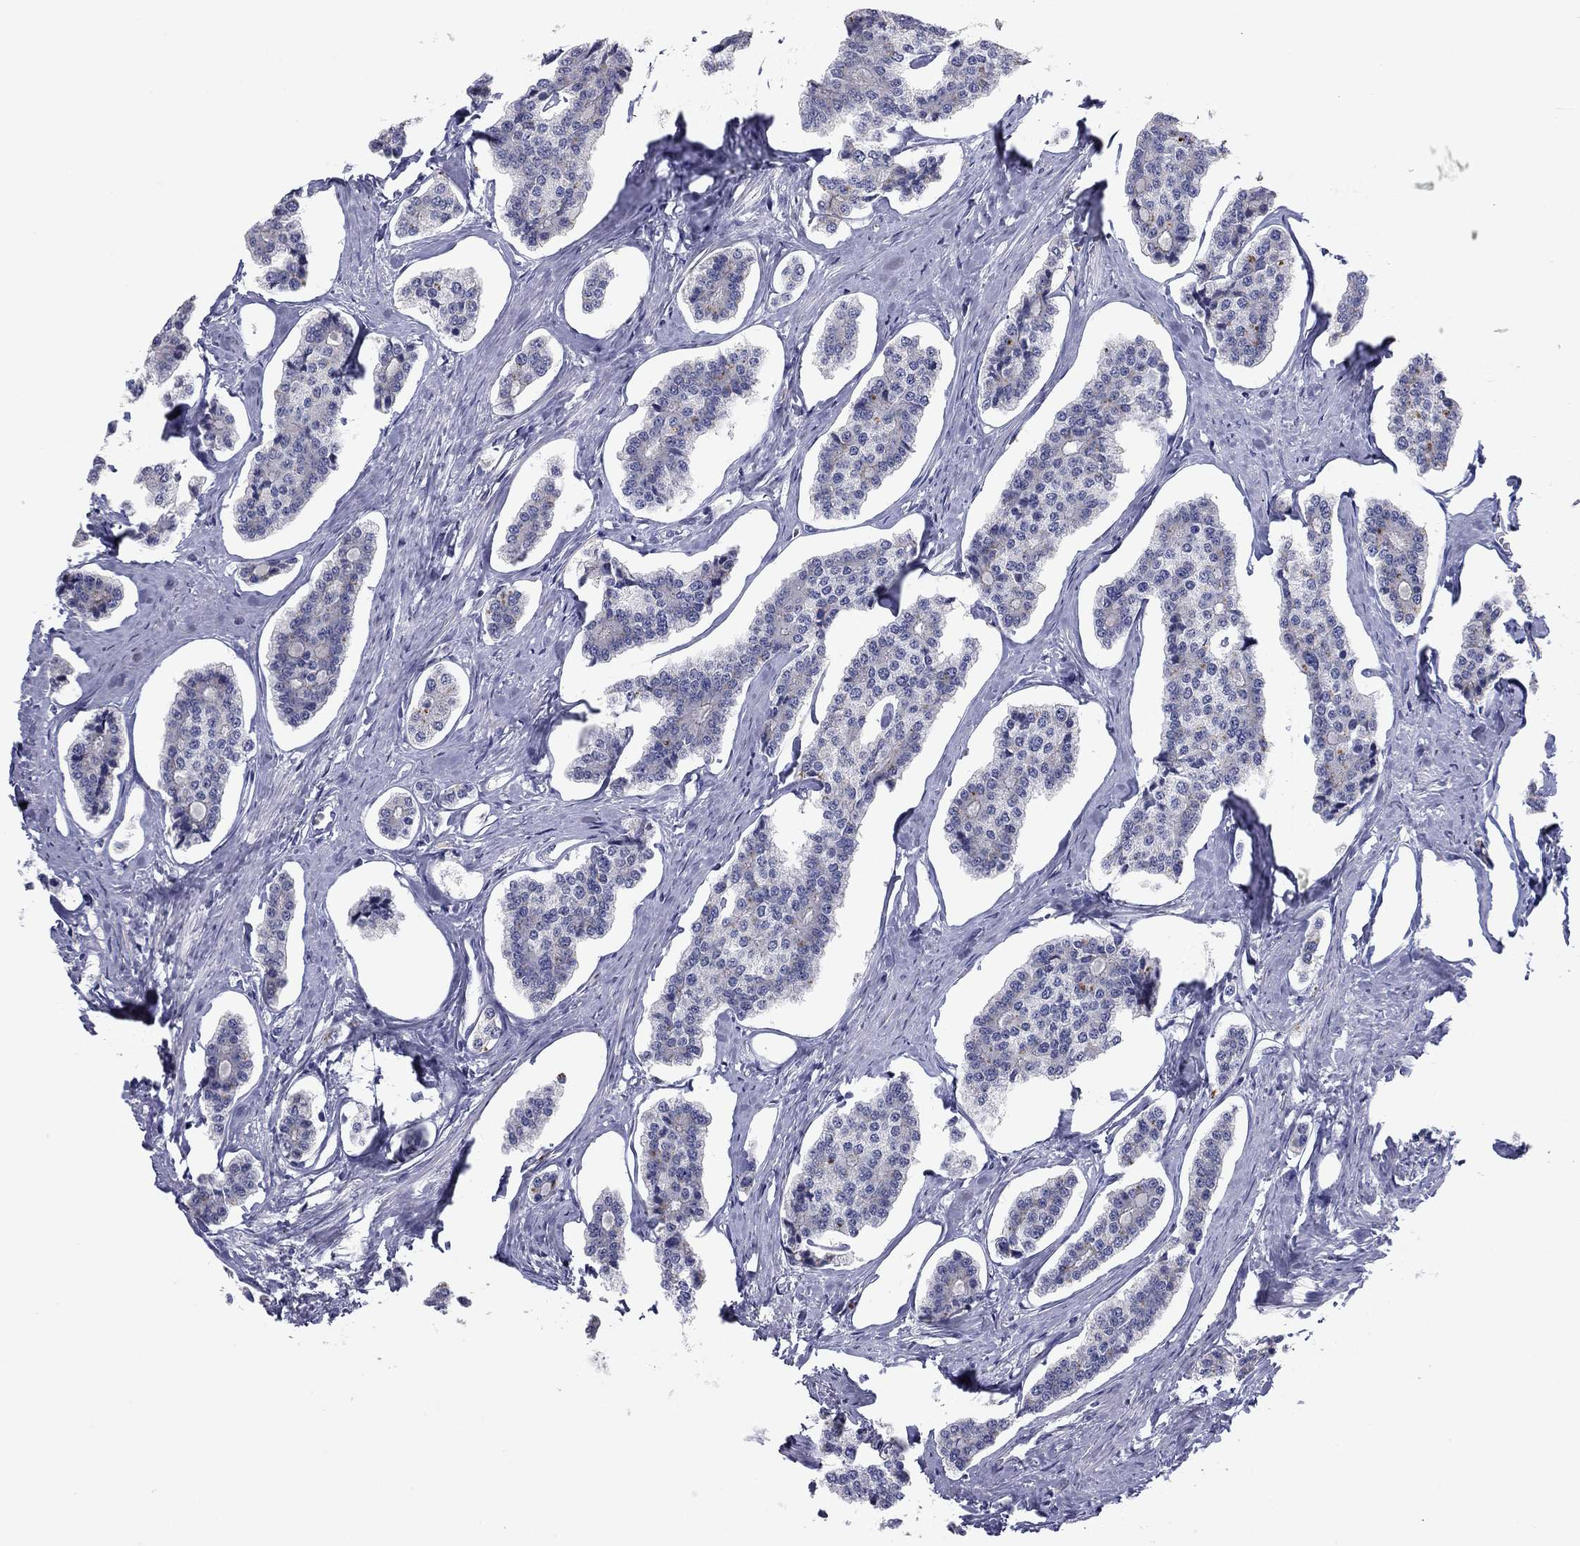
{"staining": {"intensity": "negative", "quantity": "none", "location": "none"}, "tissue": "carcinoid", "cell_type": "Tumor cells", "image_type": "cancer", "snomed": [{"axis": "morphology", "description": "Carcinoid, malignant, NOS"}, {"axis": "topography", "description": "Small intestine"}], "caption": "An IHC image of carcinoid is shown. There is no staining in tumor cells of carcinoid. (Brightfield microscopy of DAB (3,3'-diaminobenzidine) immunohistochemistry at high magnification).", "gene": "CNTNAP4", "patient": {"sex": "female", "age": 65}}